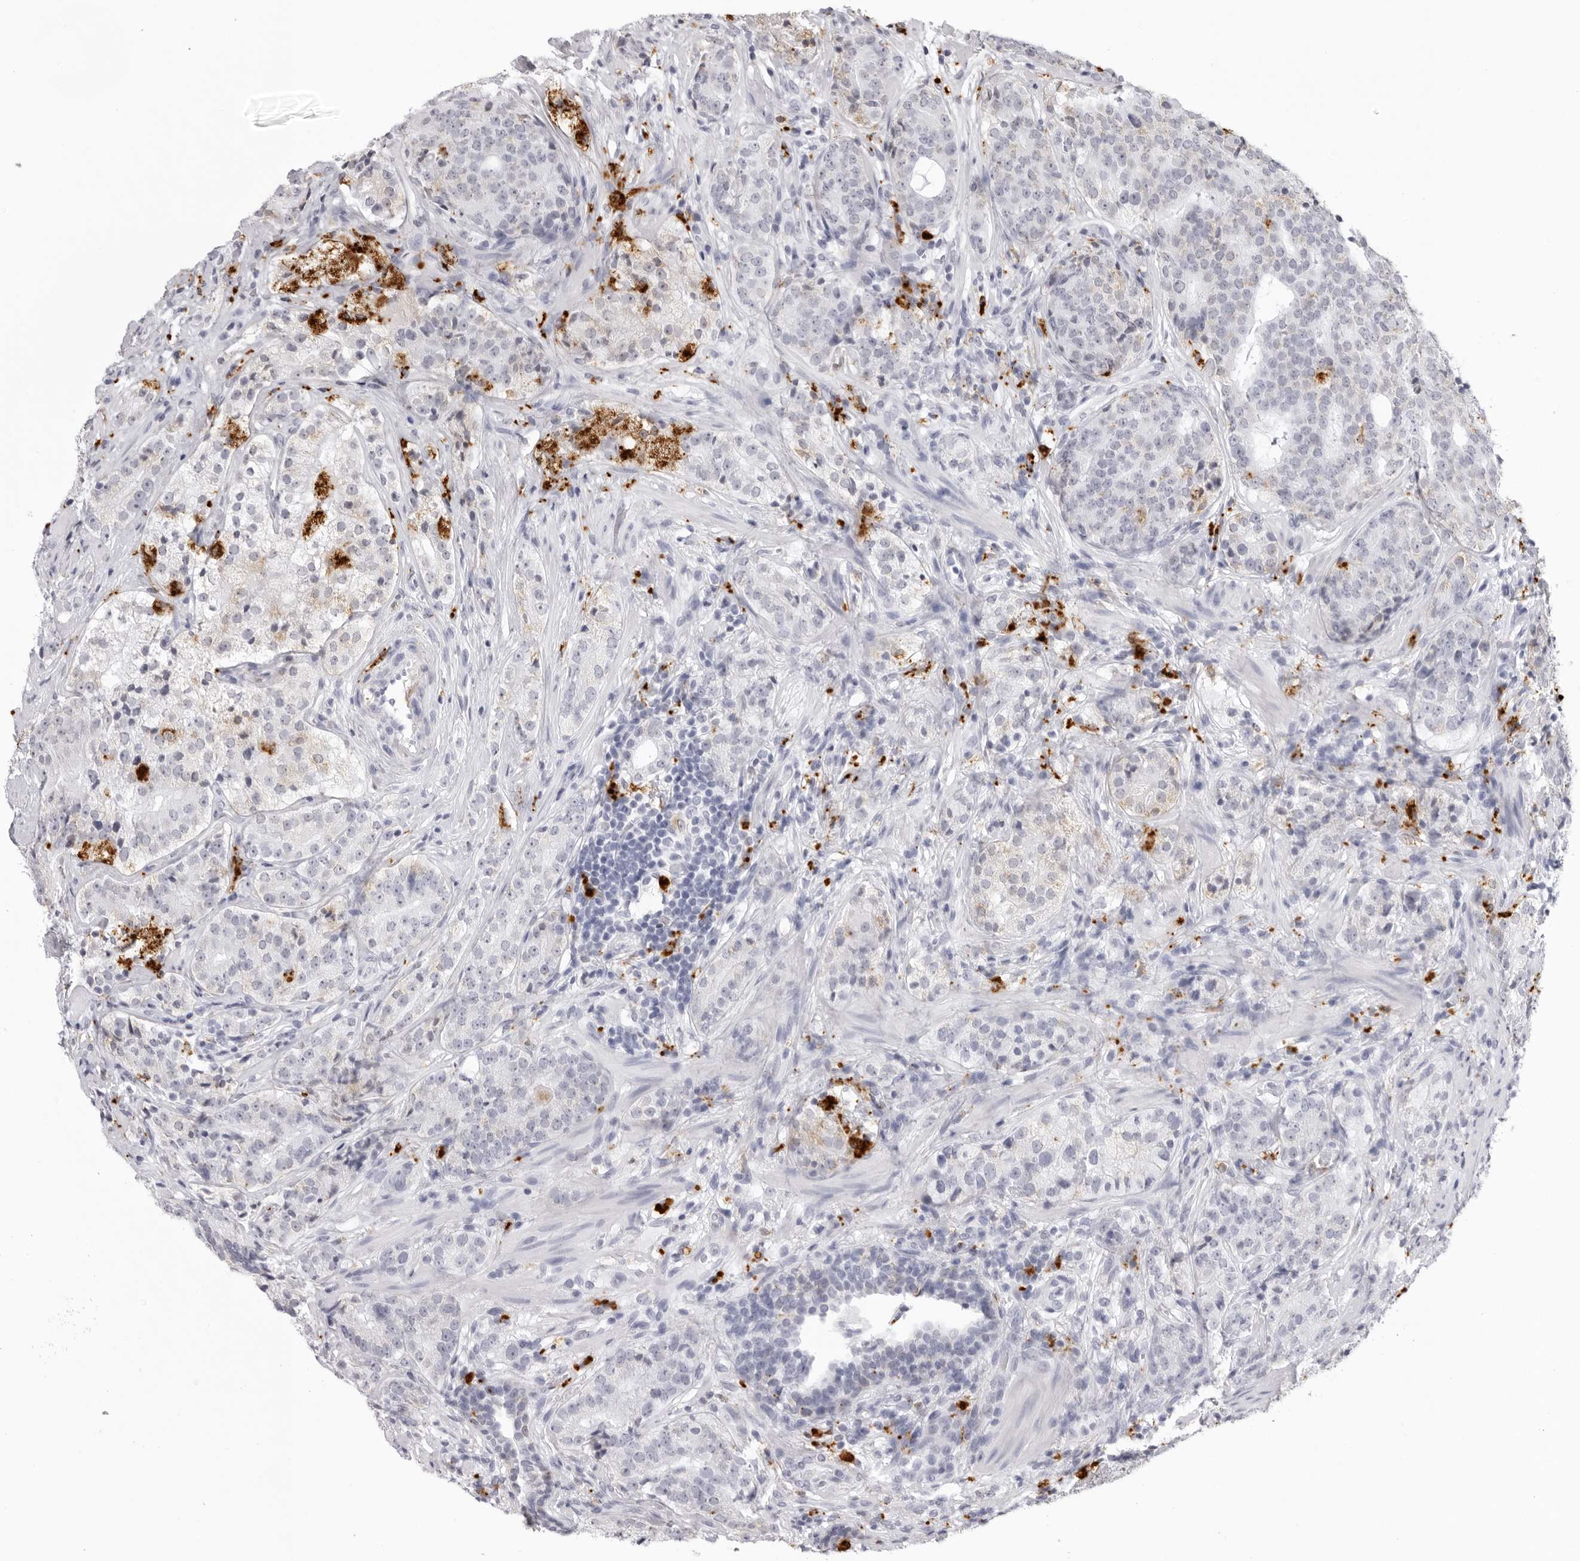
{"staining": {"intensity": "weak", "quantity": "<25%", "location": "cytoplasmic/membranous"}, "tissue": "prostate cancer", "cell_type": "Tumor cells", "image_type": "cancer", "snomed": [{"axis": "morphology", "description": "Adenocarcinoma, High grade"}, {"axis": "topography", "description": "Prostate"}], "caption": "Immunohistochemistry (IHC) photomicrograph of neoplastic tissue: prostate cancer (adenocarcinoma (high-grade)) stained with DAB (3,3'-diaminobenzidine) shows no significant protein positivity in tumor cells.", "gene": "IL25", "patient": {"sex": "male", "age": 56}}